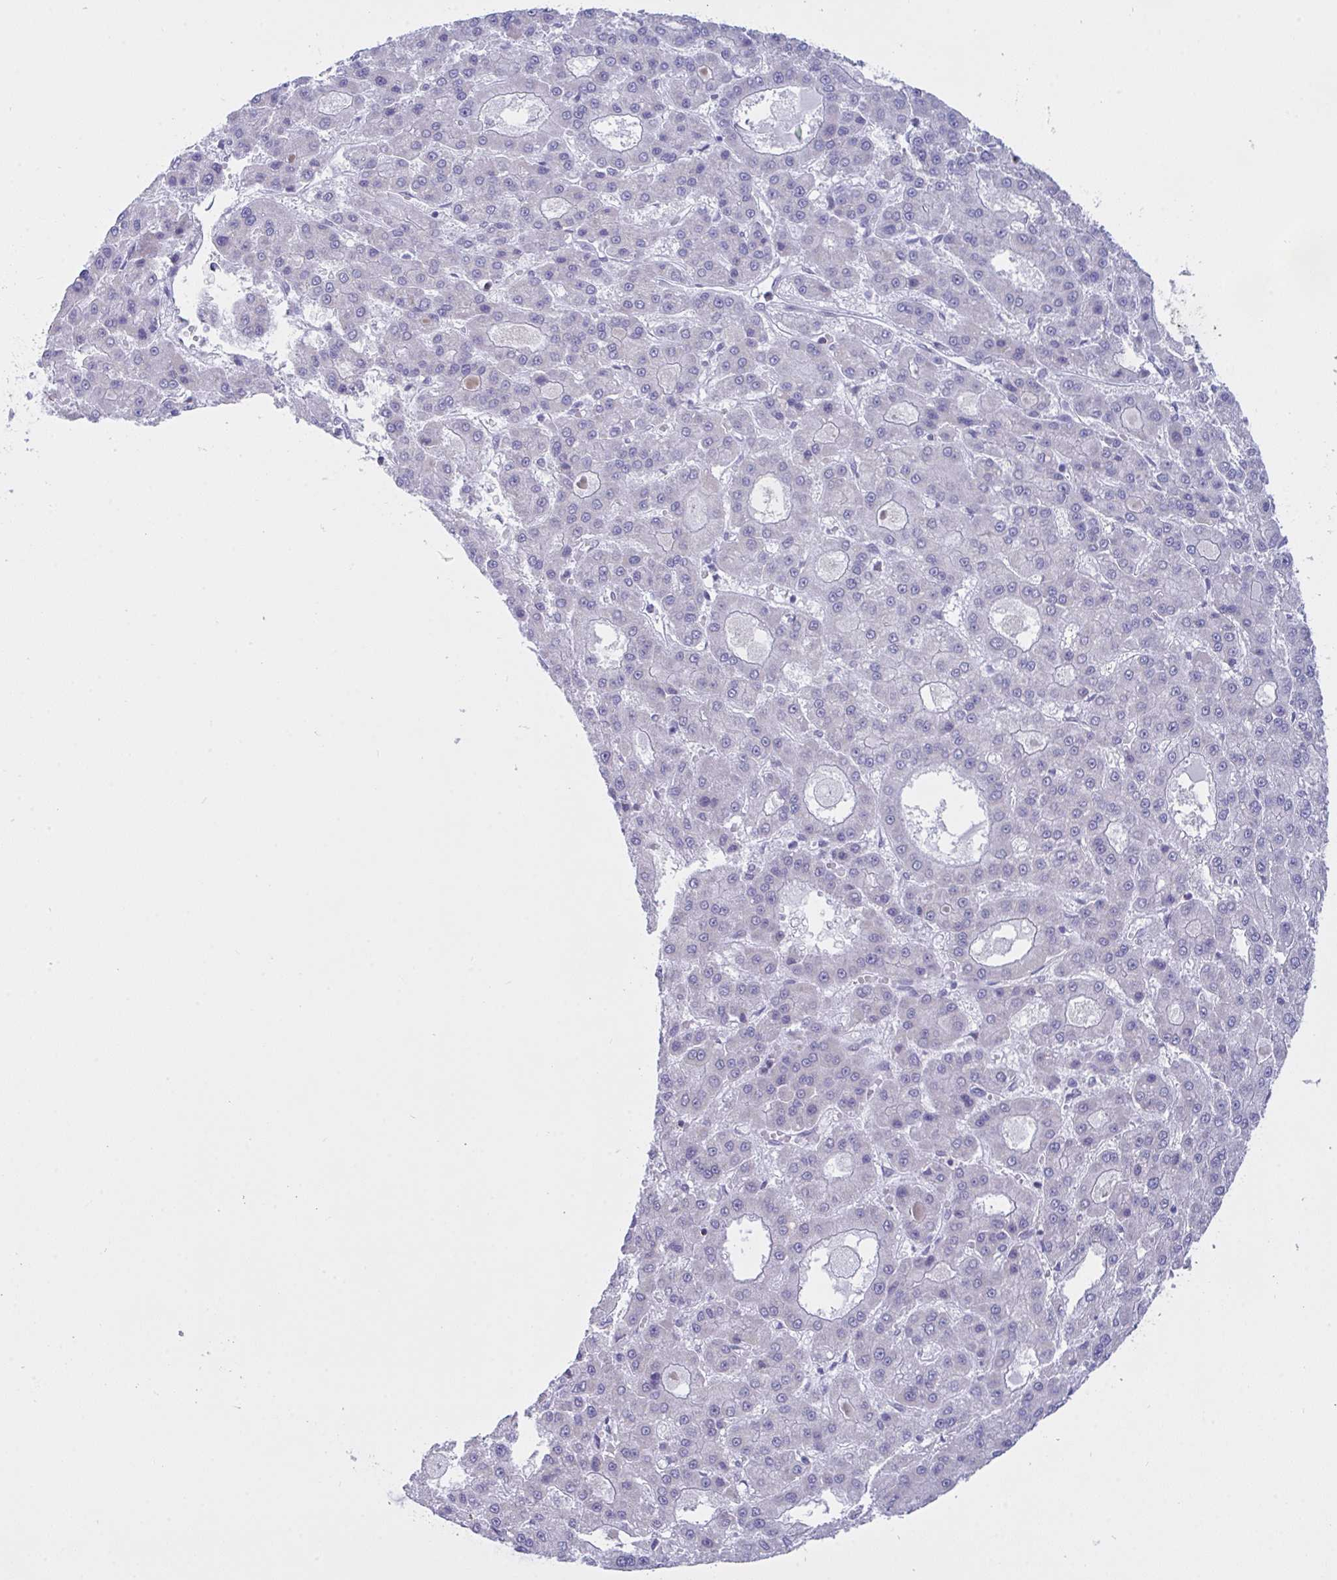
{"staining": {"intensity": "negative", "quantity": "none", "location": "none"}, "tissue": "liver cancer", "cell_type": "Tumor cells", "image_type": "cancer", "snomed": [{"axis": "morphology", "description": "Carcinoma, Hepatocellular, NOS"}, {"axis": "topography", "description": "Liver"}], "caption": "Photomicrograph shows no protein positivity in tumor cells of hepatocellular carcinoma (liver) tissue. (IHC, brightfield microscopy, high magnification).", "gene": "FBXL22", "patient": {"sex": "male", "age": 70}}